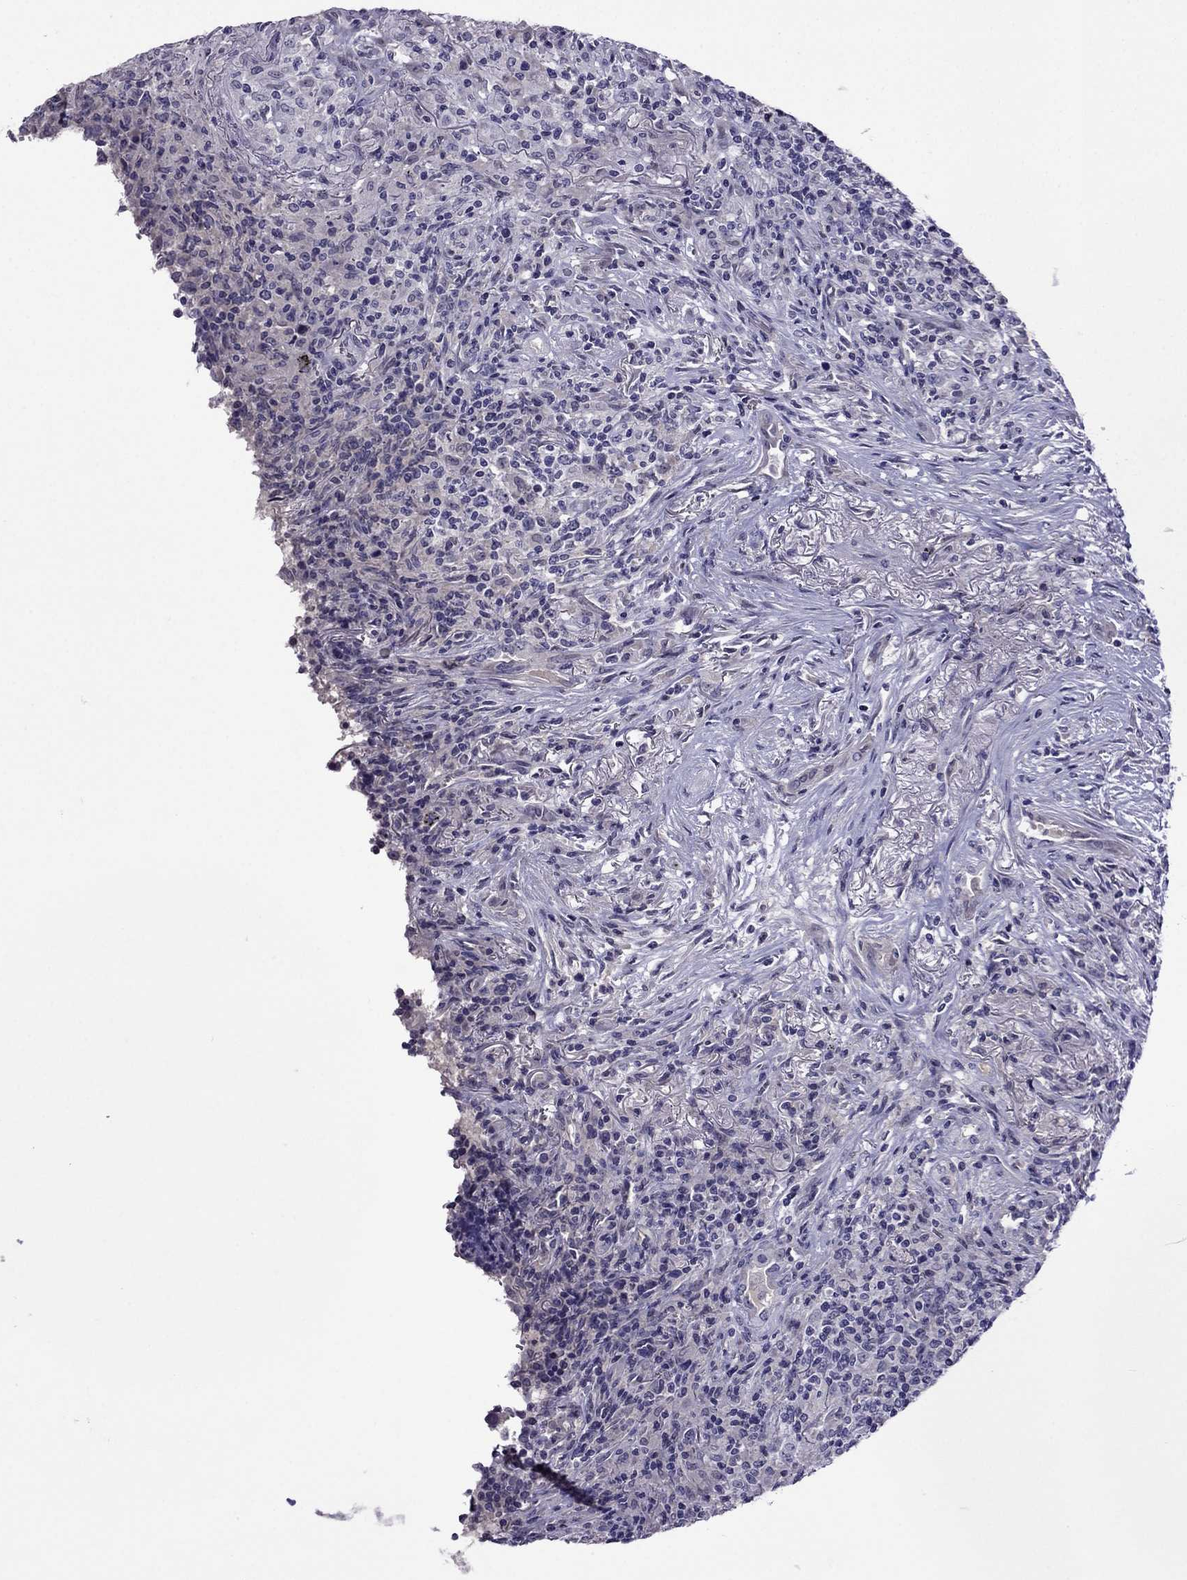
{"staining": {"intensity": "negative", "quantity": "none", "location": "none"}, "tissue": "lymphoma", "cell_type": "Tumor cells", "image_type": "cancer", "snomed": [{"axis": "morphology", "description": "Malignant lymphoma, non-Hodgkin's type, High grade"}, {"axis": "topography", "description": "Lung"}], "caption": "Tumor cells show no significant protein expression in malignant lymphoma, non-Hodgkin's type (high-grade).", "gene": "SPTBN4", "patient": {"sex": "male", "age": 79}}